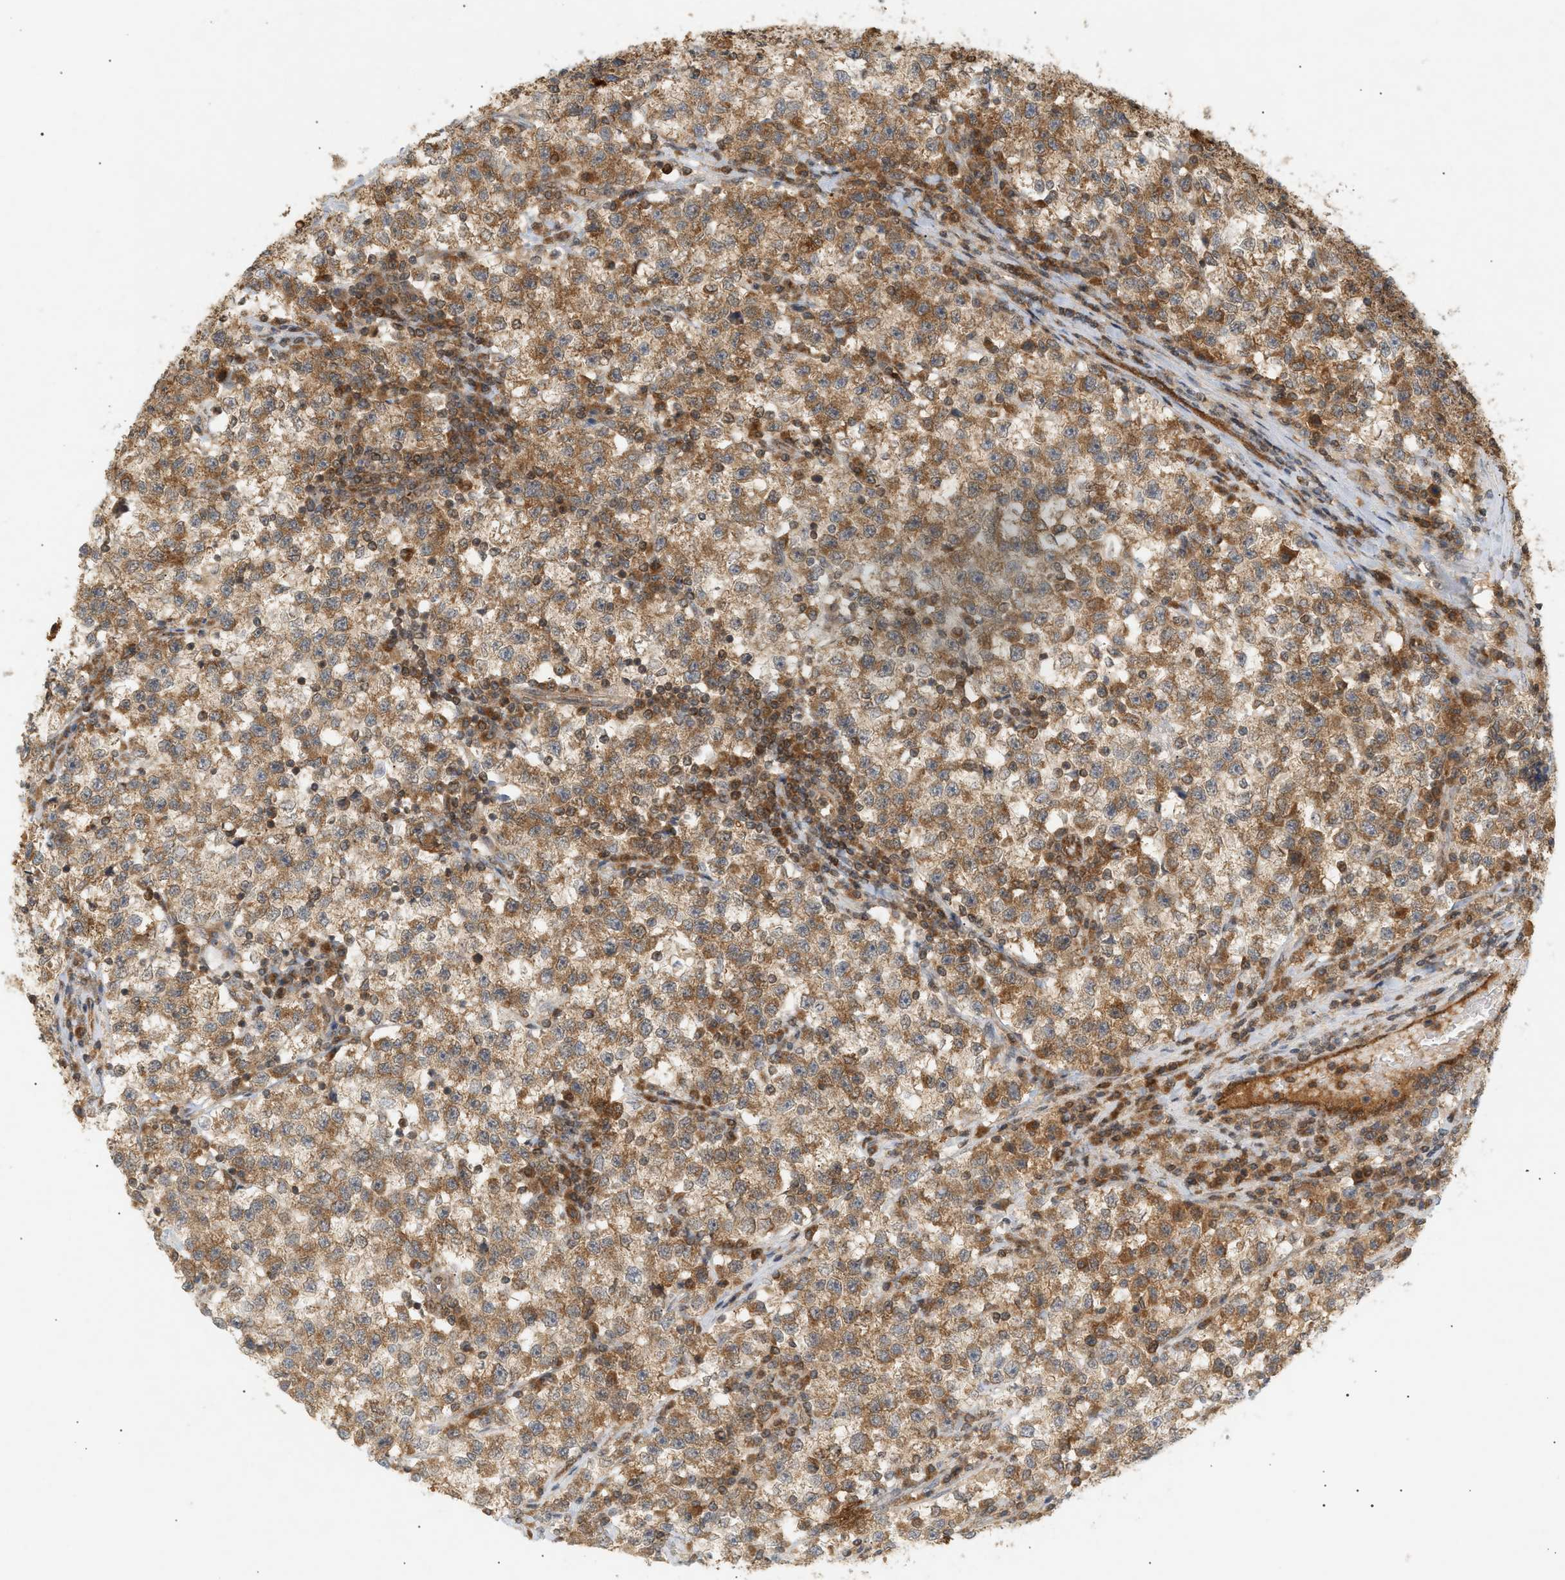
{"staining": {"intensity": "moderate", "quantity": ">75%", "location": "cytoplasmic/membranous"}, "tissue": "testis cancer", "cell_type": "Tumor cells", "image_type": "cancer", "snomed": [{"axis": "morphology", "description": "Seminoma, NOS"}, {"axis": "topography", "description": "Testis"}], "caption": "Moderate cytoplasmic/membranous expression is present in approximately >75% of tumor cells in testis seminoma.", "gene": "SHC1", "patient": {"sex": "male", "age": 22}}